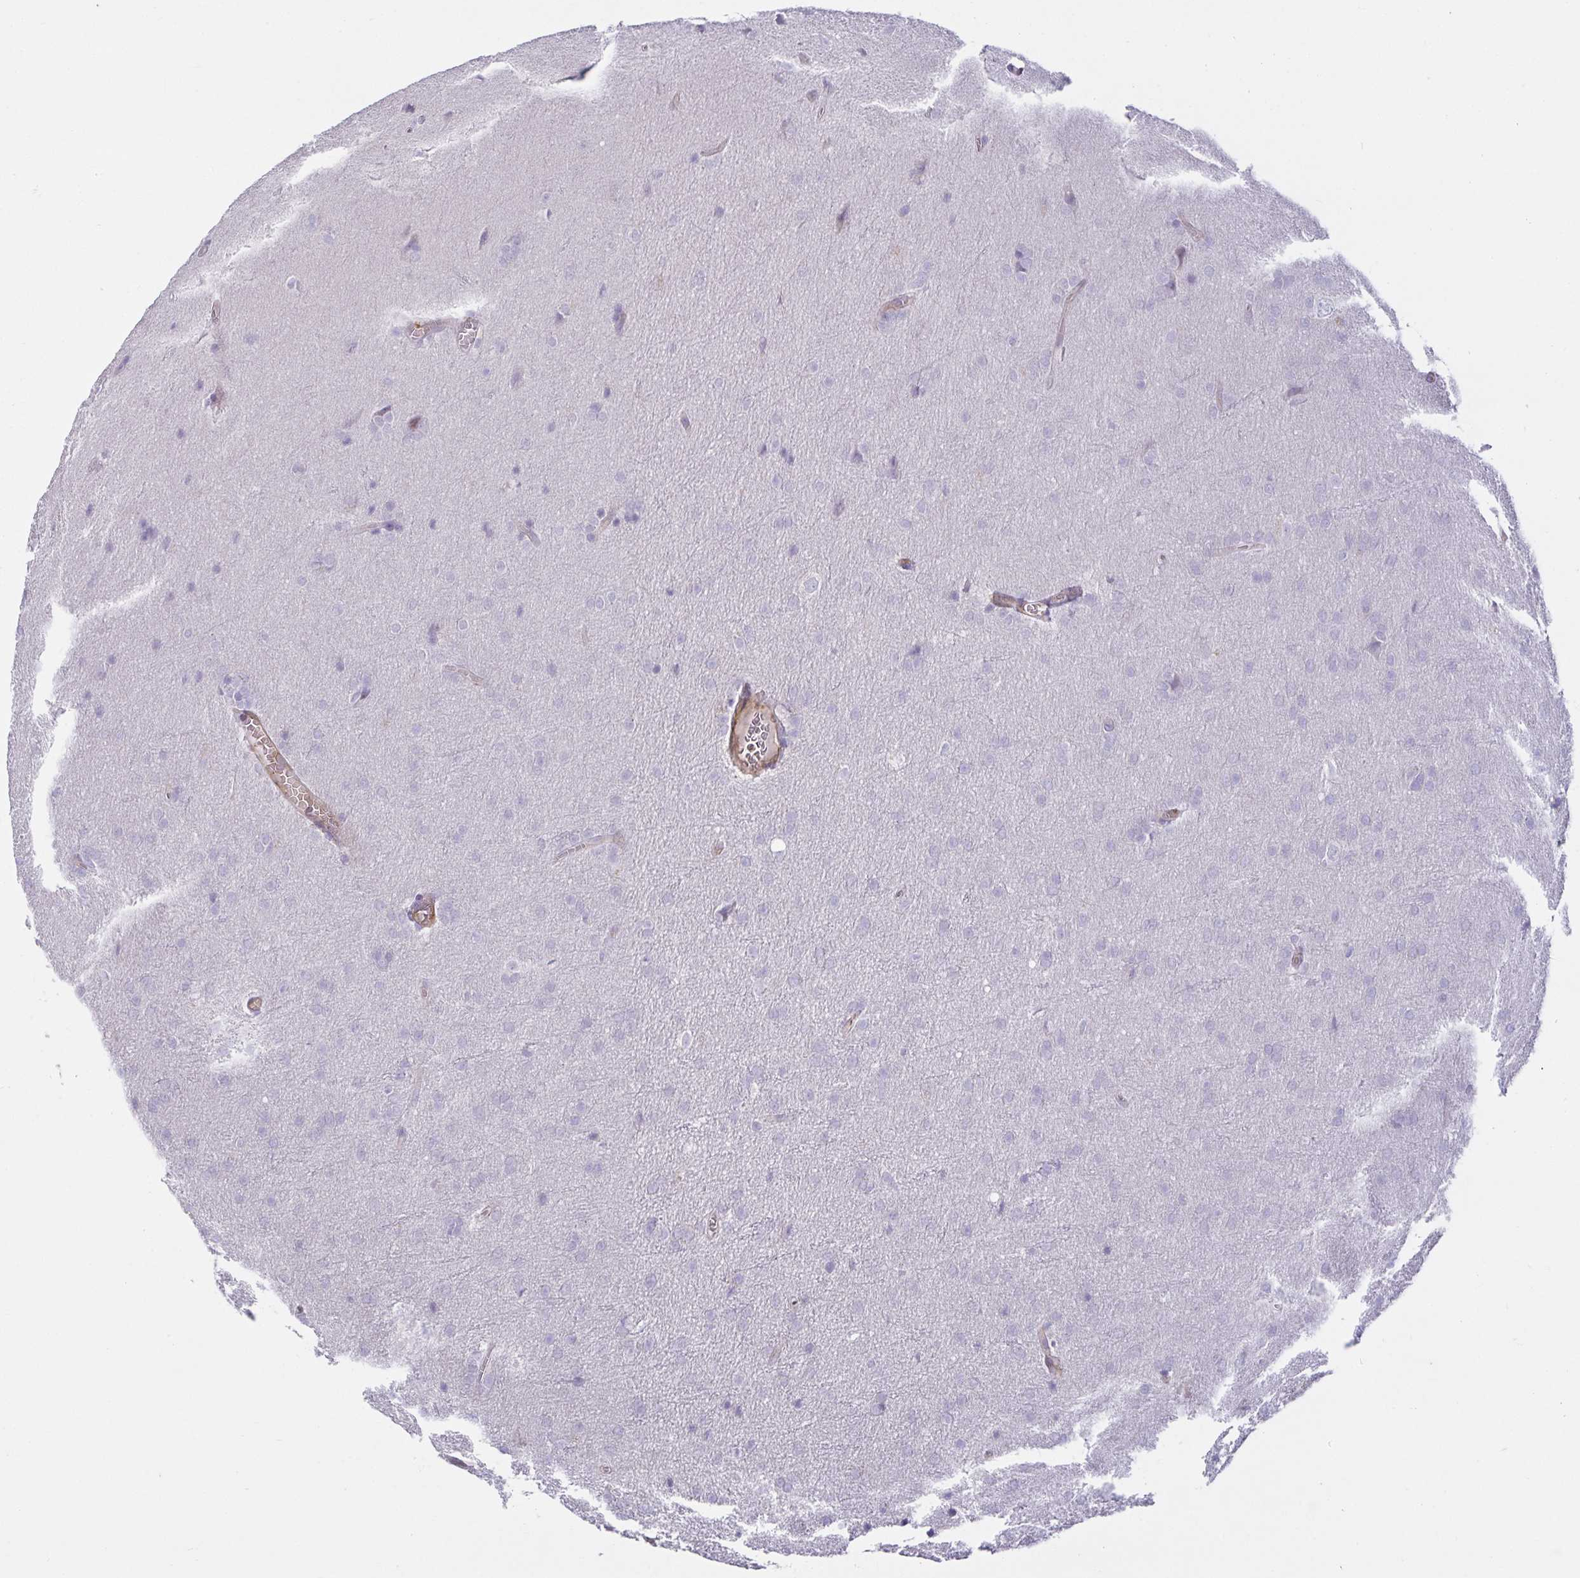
{"staining": {"intensity": "negative", "quantity": "none", "location": "none"}, "tissue": "glioma", "cell_type": "Tumor cells", "image_type": "cancer", "snomed": [{"axis": "morphology", "description": "Glioma, malignant, Low grade"}, {"axis": "topography", "description": "Brain"}], "caption": "The histopathology image demonstrates no significant positivity in tumor cells of malignant glioma (low-grade).", "gene": "SPAG4", "patient": {"sex": "female", "age": 32}}